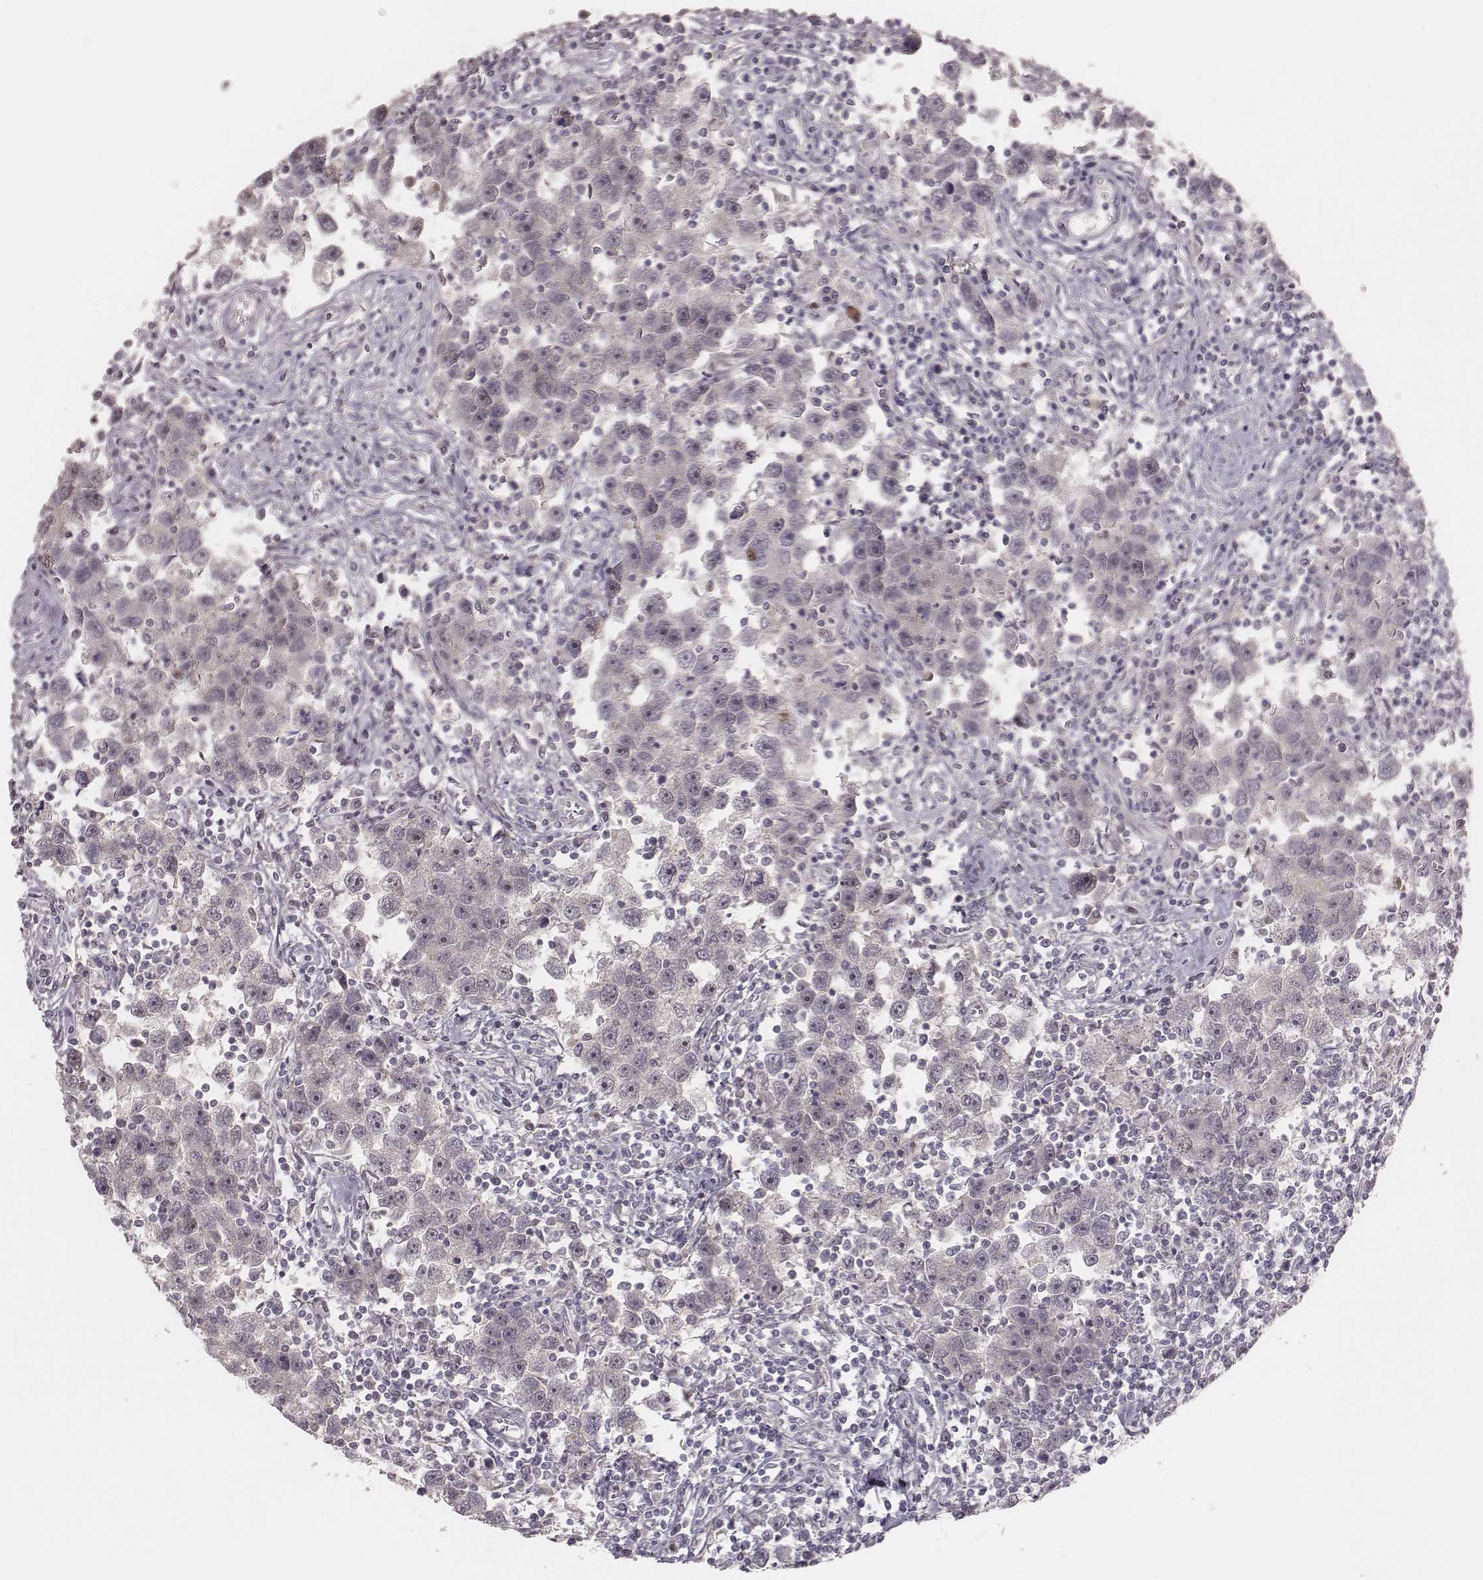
{"staining": {"intensity": "negative", "quantity": "none", "location": "none"}, "tissue": "testis cancer", "cell_type": "Tumor cells", "image_type": "cancer", "snomed": [{"axis": "morphology", "description": "Seminoma, NOS"}, {"axis": "topography", "description": "Testis"}], "caption": "IHC of testis seminoma demonstrates no staining in tumor cells.", "gene": "FAM13B", "patient": {"sex": "male", "age": 30}}